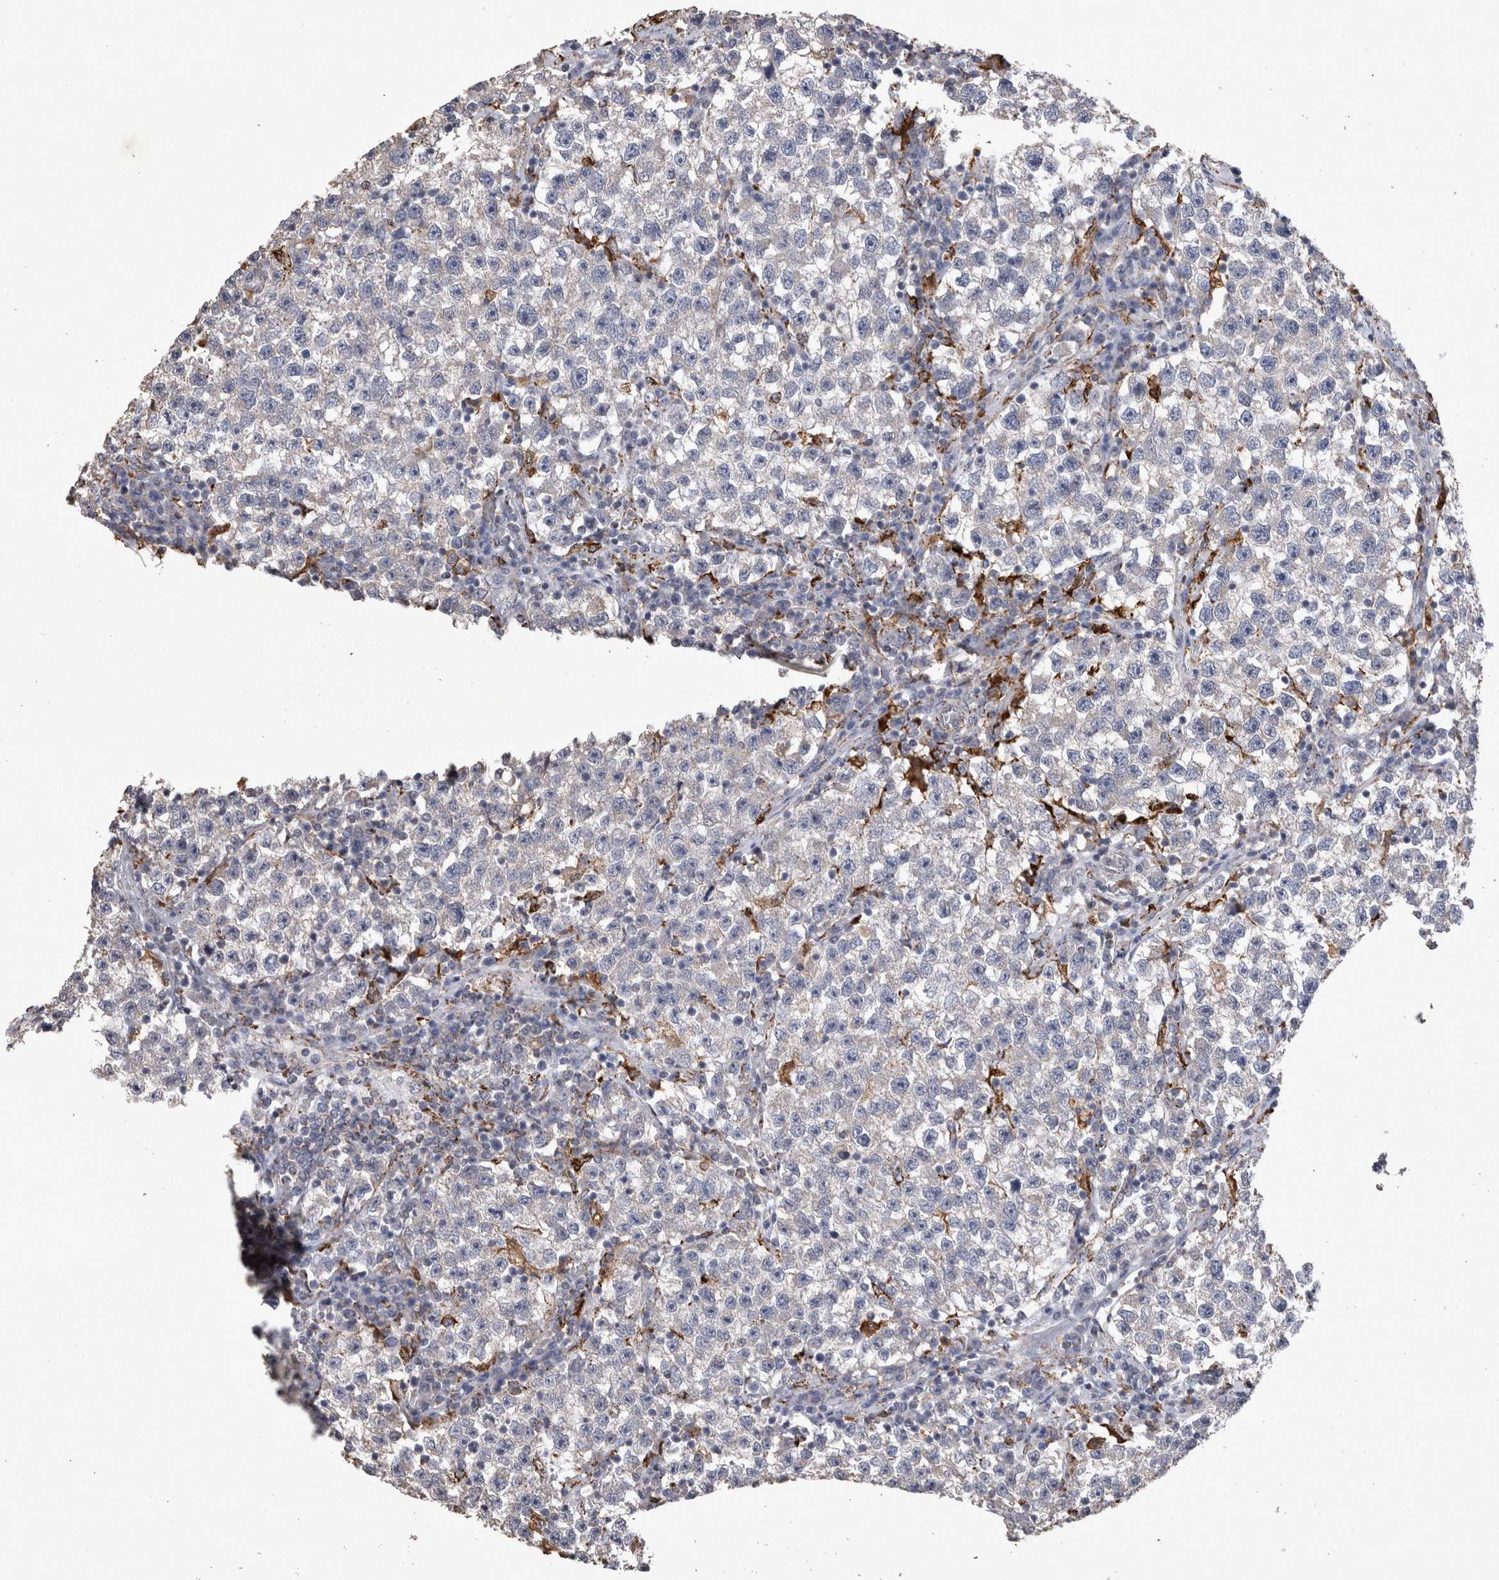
{"staining": {"intensity": "negative", "quantity": "none", "location": "none"}, "tissue": "testis cancer", "cell_type": "Tumor cells", "image_type": "cancer", "snomed": [{"axis": "morphology", "description": "Seminoma, NOS"}, {"axis": "topography", "description": "Testis"}], "caption": "A high-resolution image shows immunohistochemistry staining of seminoma (testis), which exhibits no significant staining in tumor cells.", "gene": "DKK3", "patient": {"sex": "male", "age": 22}}